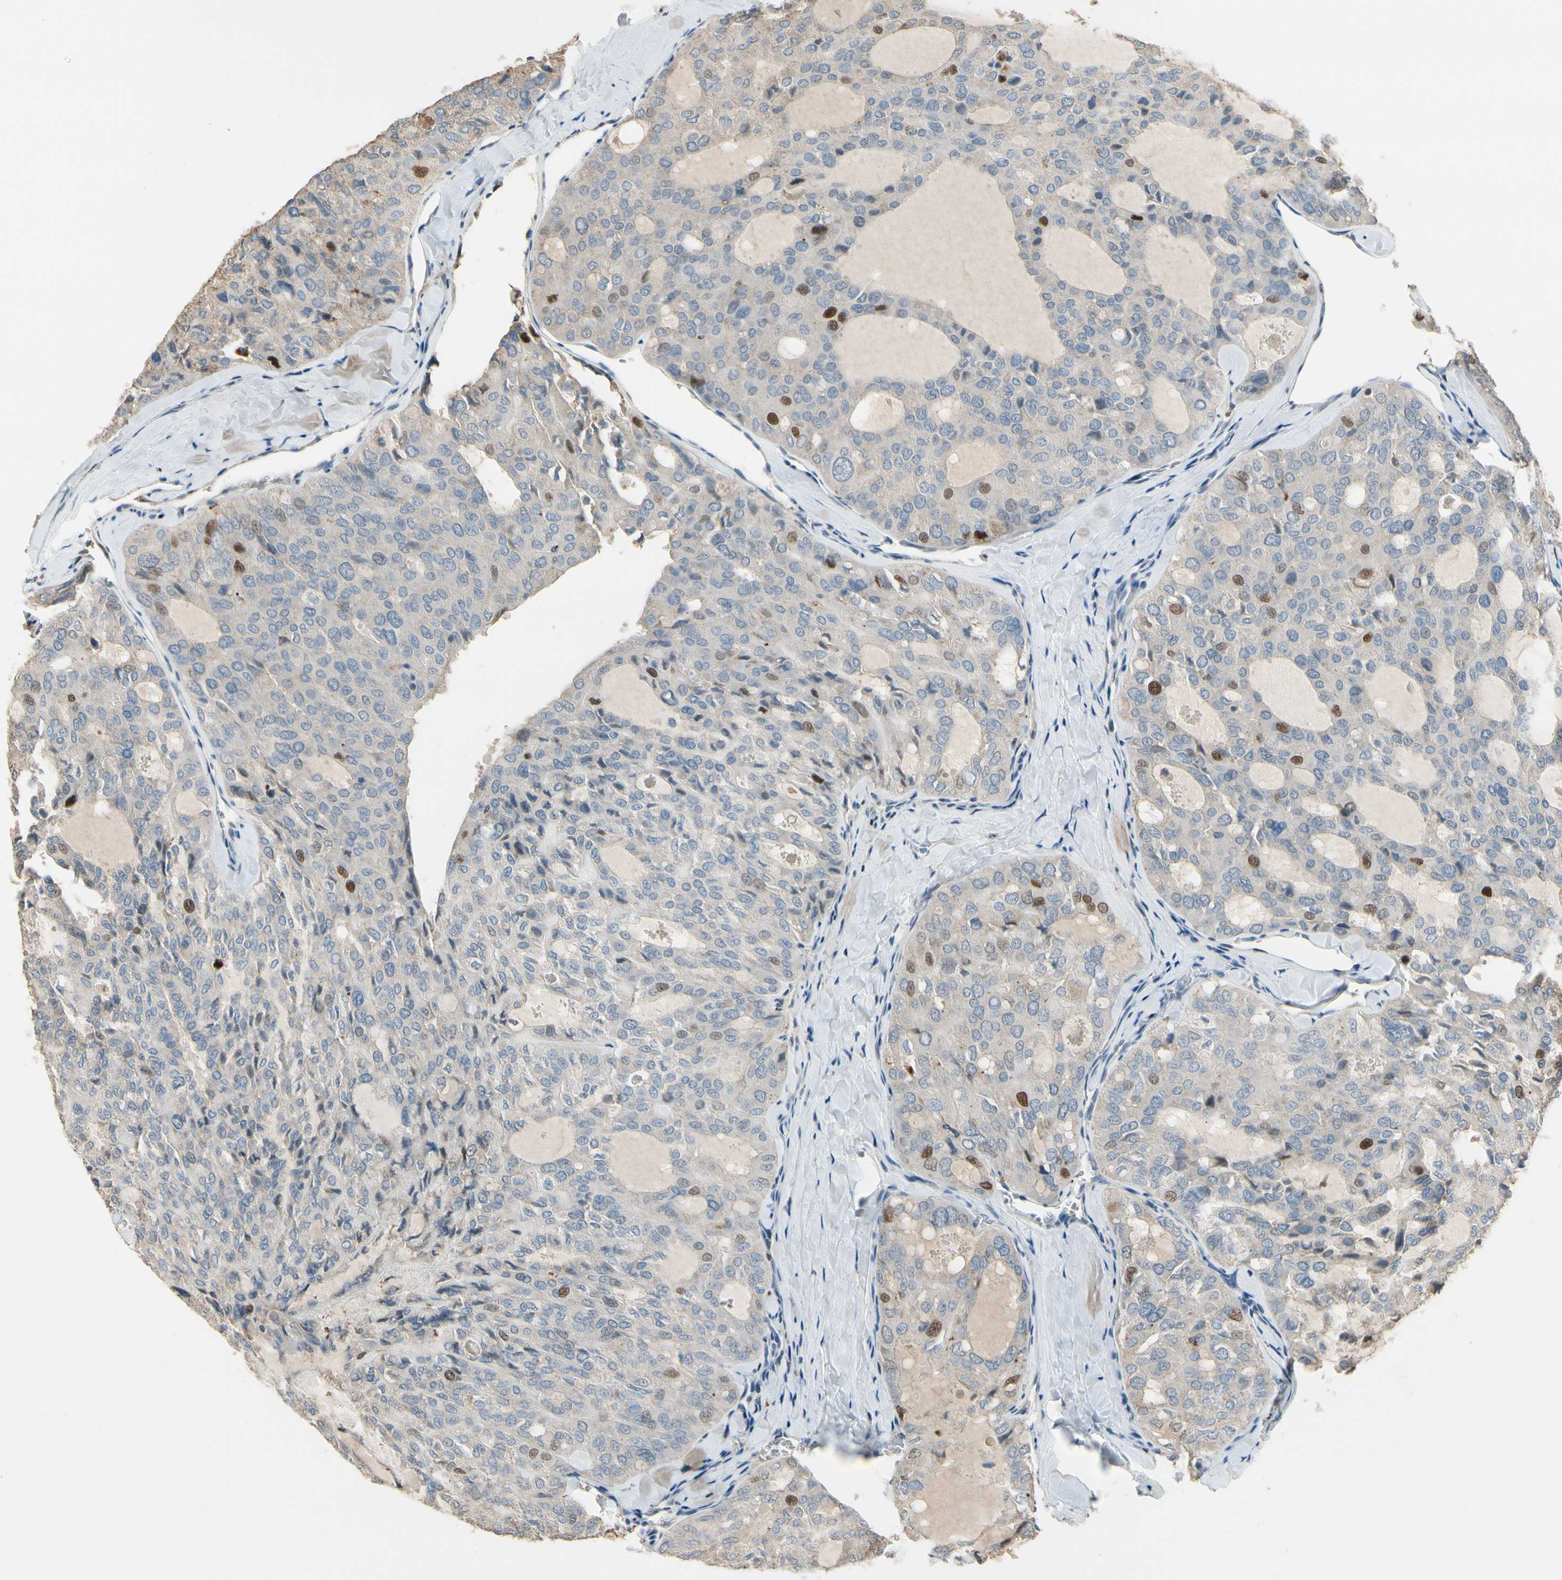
{"staining": {"intensity": "moderate", "quantity": "<25%", "location": "nuclear"}, "tissue": "thyroid cancer", "cell_type": "Tumor cells", "image_type": "cancer", "snomed": [{"axis": "morphology", "description": "Follicular adenoma carcinoma, NOS"}, {"axis": "topography", "description": "Thyroid gland"}], "caption": "Tumor cells reveal moderate nuclear expression in approximately <25% of cells in thyroid follicular adenoma carcinoma.", "gene": "ZKSCAN4", "patient": {"sex": "male", "age": 75}}